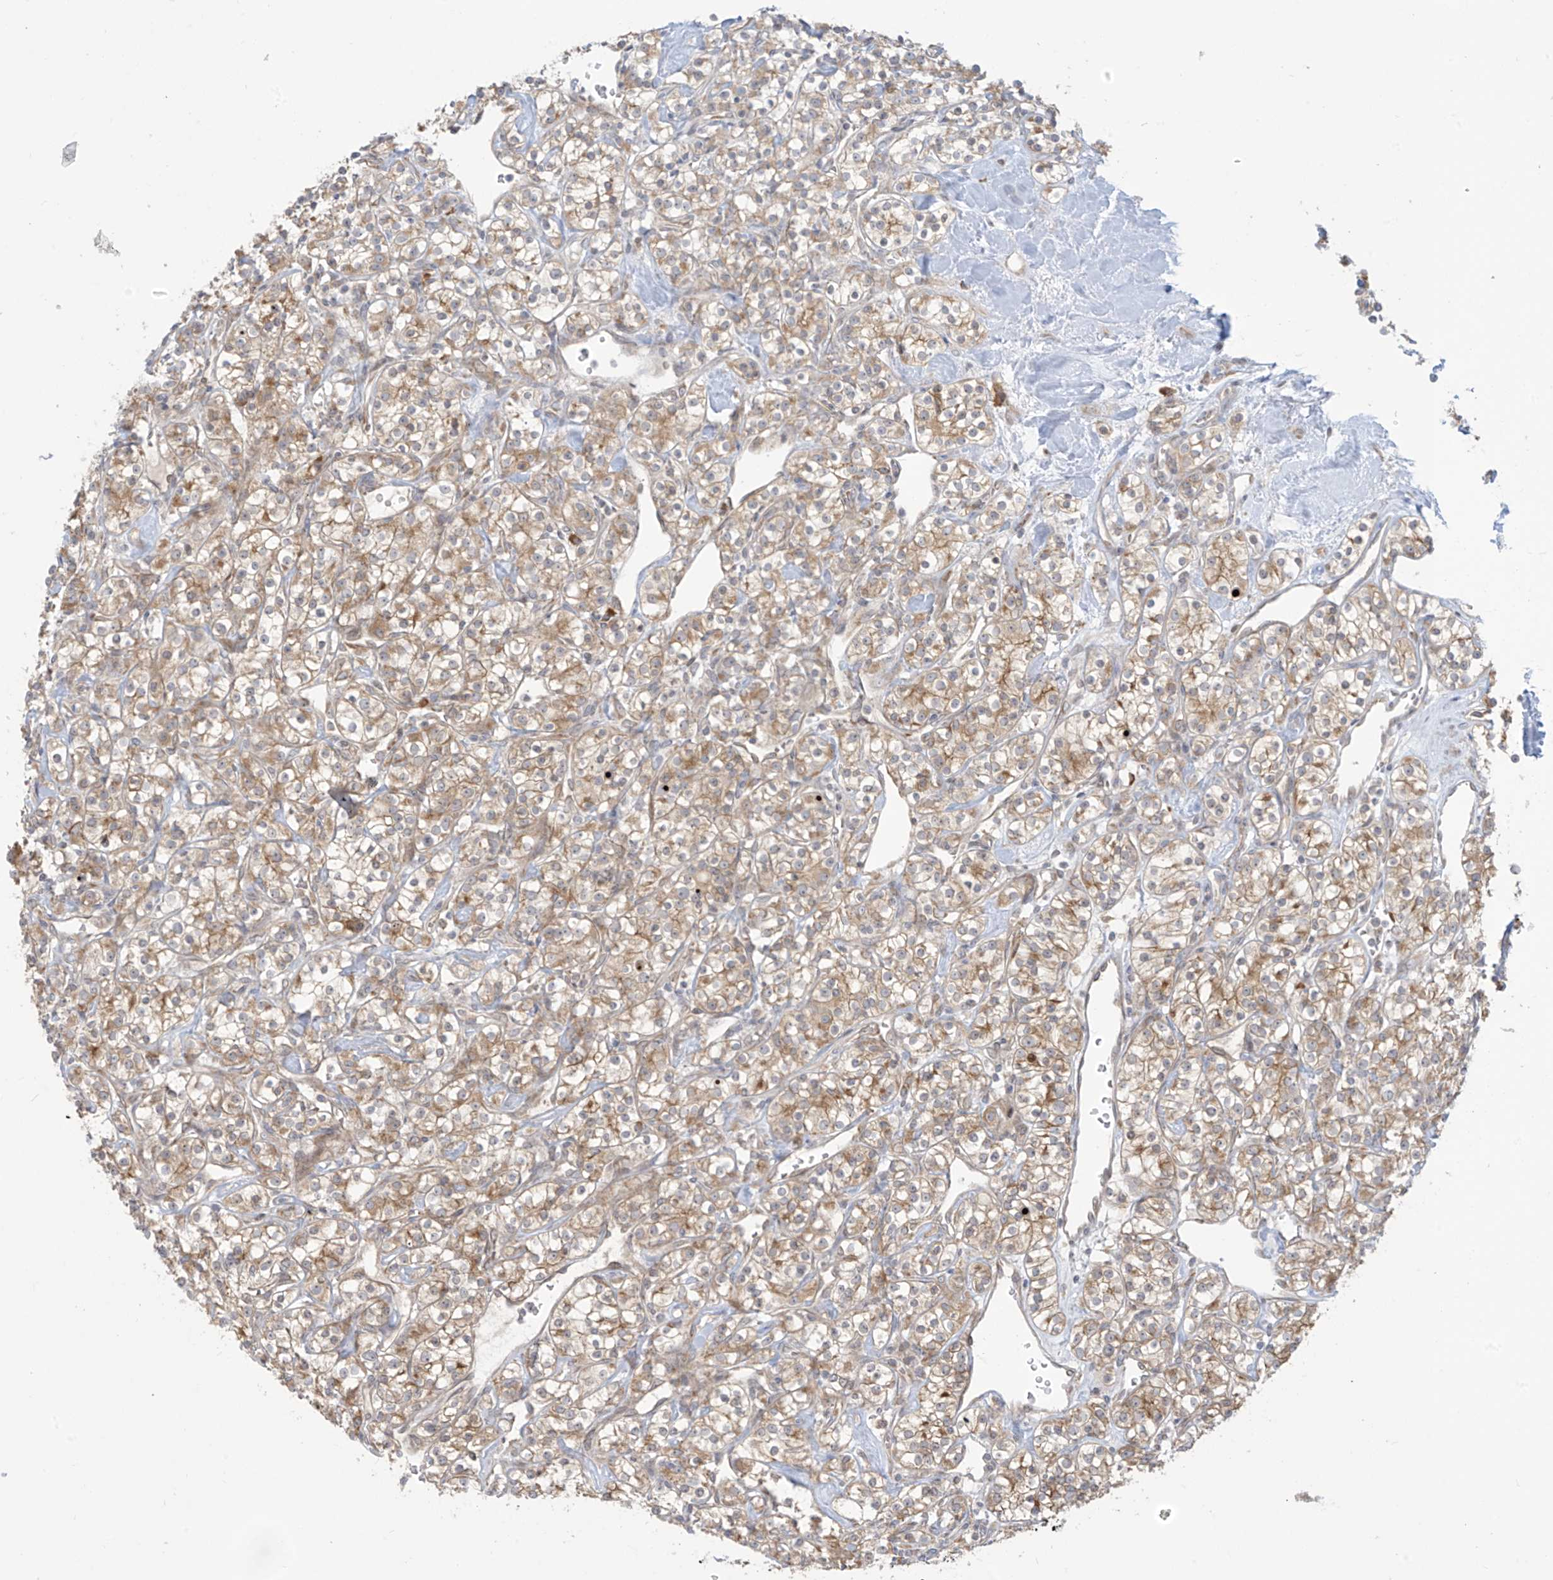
{"staining": {"intensity": "moderate", "quantity": ">75%", "location": "cytoplasmic/membranous"}, "tissue": "renal cancer", "cell_type": "Tumor cells", "image_type": "cancer", "snomed": [{"axis": "morphology", "description": "Adenocarcinoma, NOS"}, {"axis": "topography", "description": "Kidney"}], "caption": "Renal adenocarcinoma stained for a protein (brown) demonstrates moderate cytoplasmic/membranous positive staining in approximately >75% of tumor cells.", "gene": "PPAT", "patient": {"sex": "male", "age": 77}}